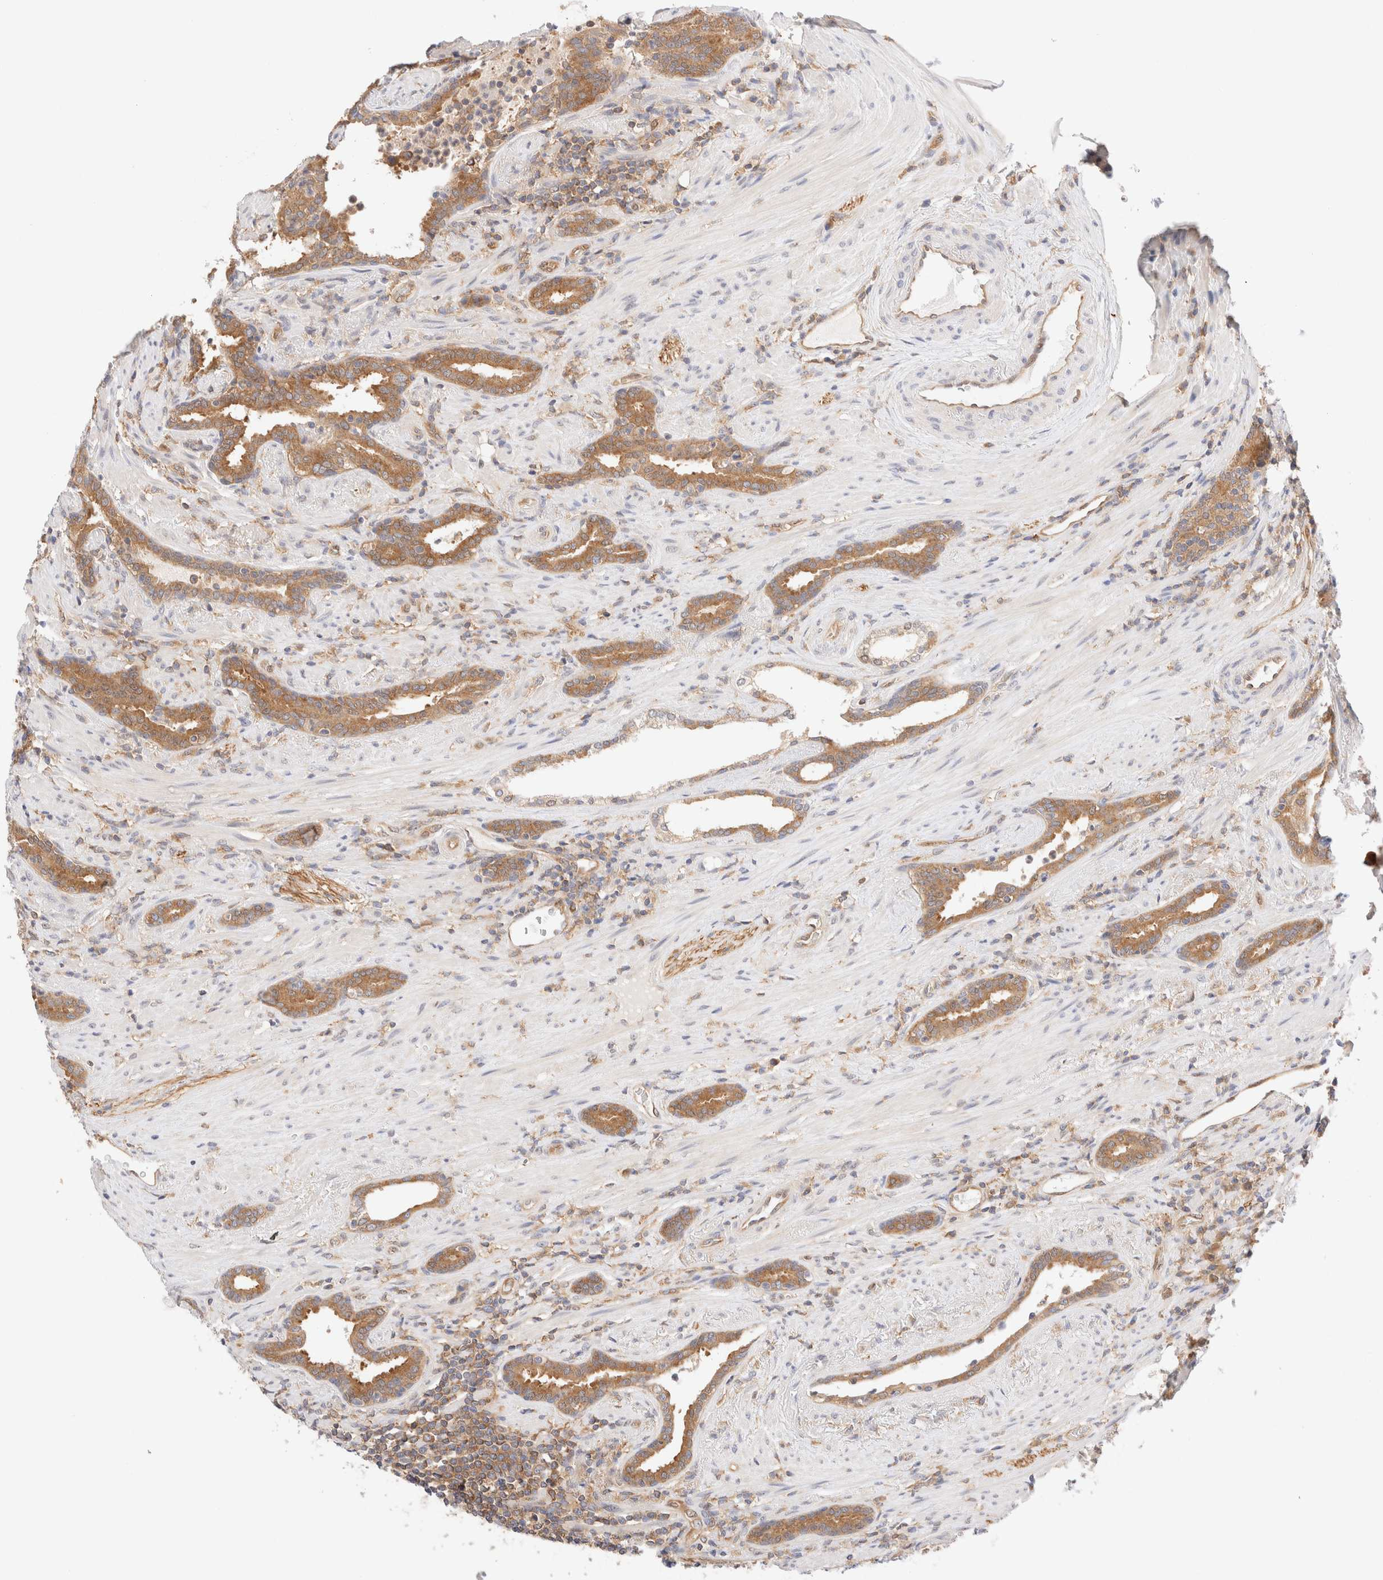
{"staining": {"intensity": "moderate", "quantity": ">75%", "location": "cytoplasmic/membranous"}, "tissue": "prostate cancer", "cell_type": "Tumor cells", "image_type": "cancer", "snomed": [{"axis": "morphology", "description": "Adenocarcinoma, High grade"}, {"axis": "topography", "description": "Prostate"}], "caption": "Protein analysis of prostate cancer tissue displays moderate cytoplasmic/membranous staining in about >75% of tumor cells. (DAB (3,3'-diaminobenzidine) IHC, brown staining for protein, blue staining for nuclei).", "gene": "RABEP1", "patient": {"sex": "male", "age": 71}}